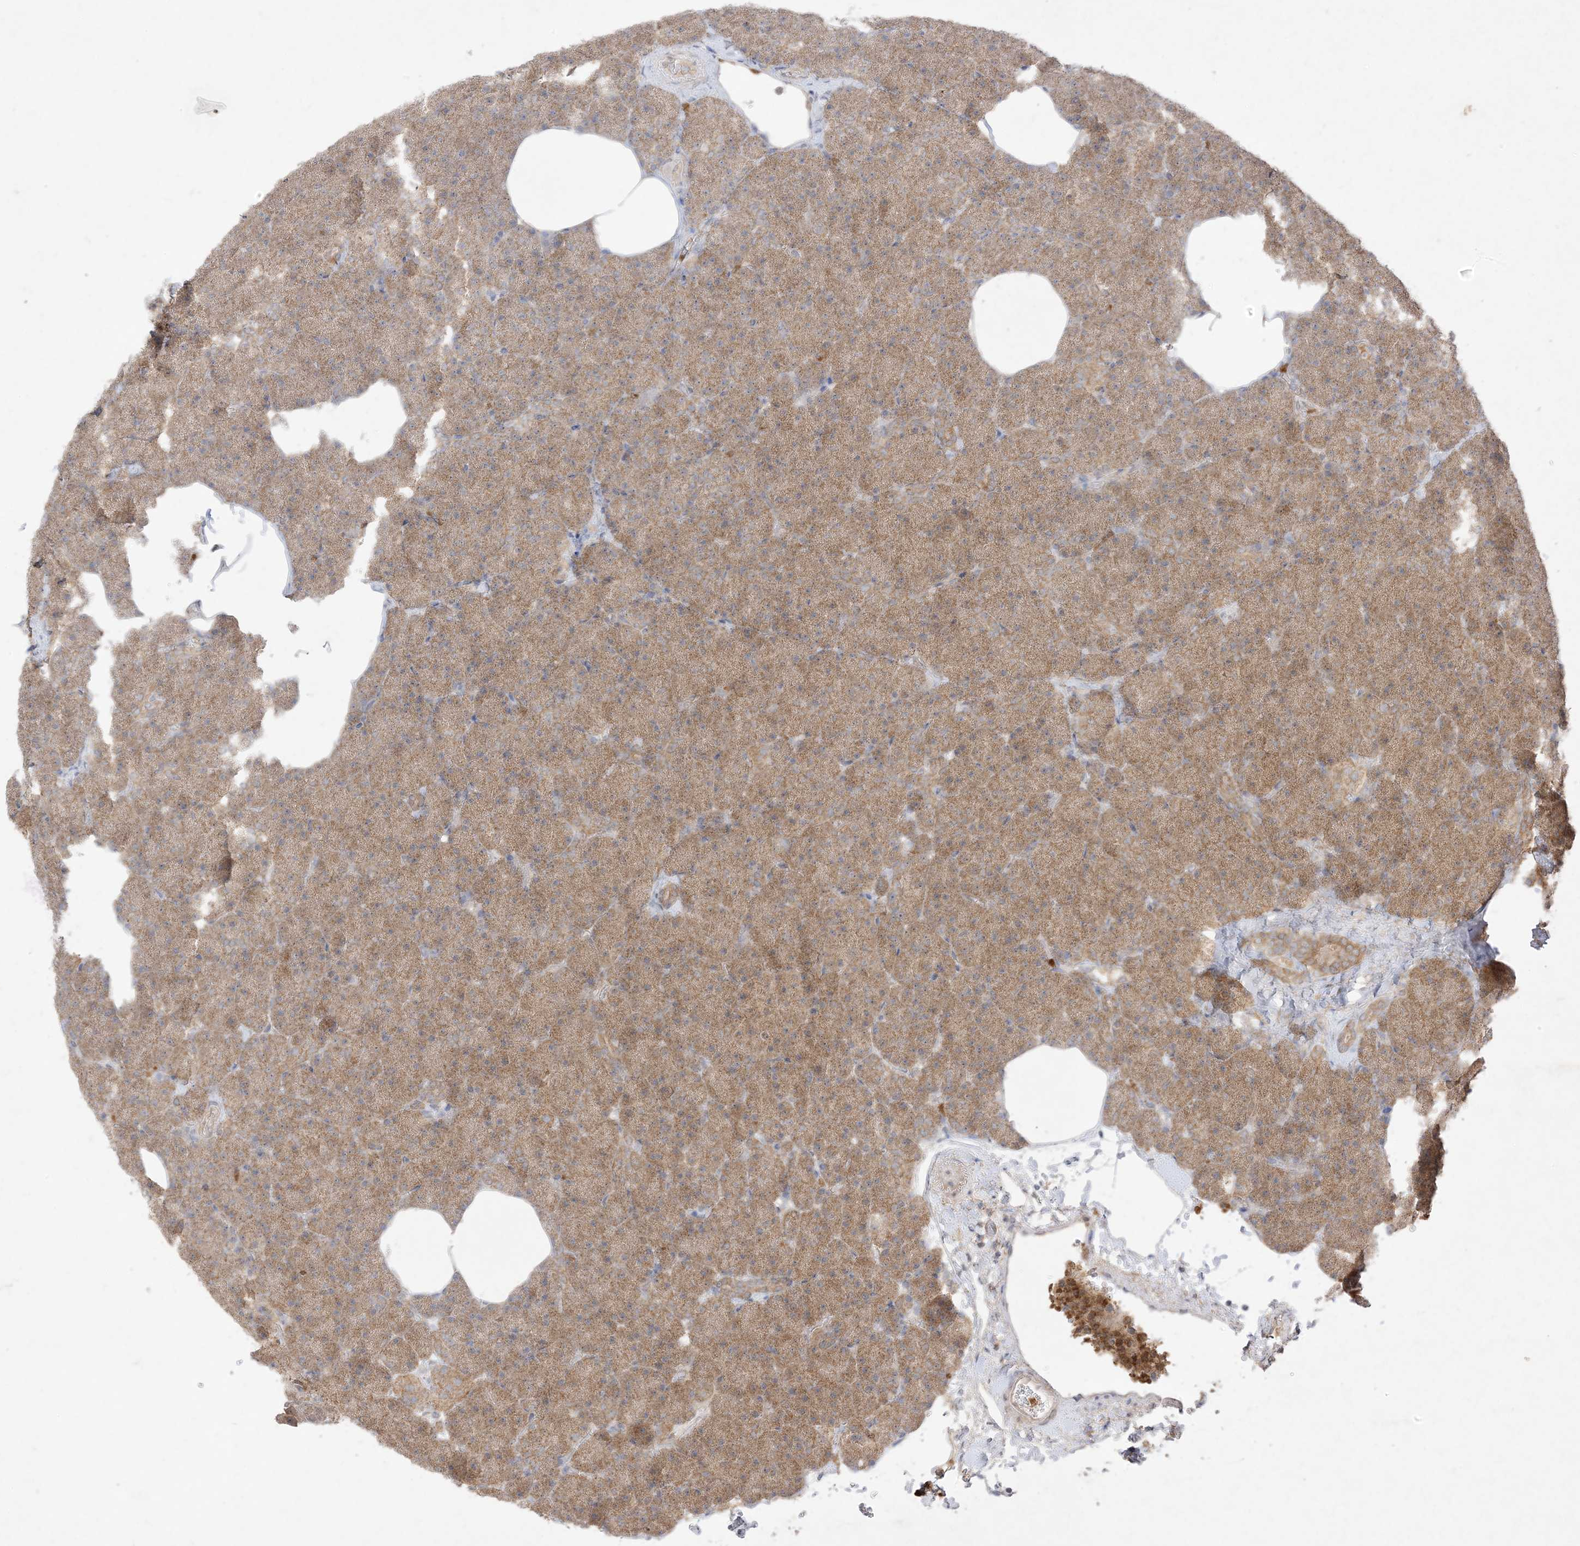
{"staining": {"intensity": "moderate", "quantity": ">75%", "location": "cytoplasmic/membranous"}, "tissue": "pancreas", "cell_type": "Exocrine glandular cells", "image_type": "normal", "snomed": [{"axis": "morphology", "description": "Normal tissue, NOS"}, {"axis": "morphology", "description": "Carcinoid, malignant, NOS"}, {"axis": "topography", "description": "Pancreas"}], "caption": "Brown immunohistochemical staining in unremarkable pancreas reveals moderate cytoplasmic/membranous positivity in about >75% of exocrine glandular cells.", "gene": "UBE2C", "patient": {"sex": "female", "age": 35}}